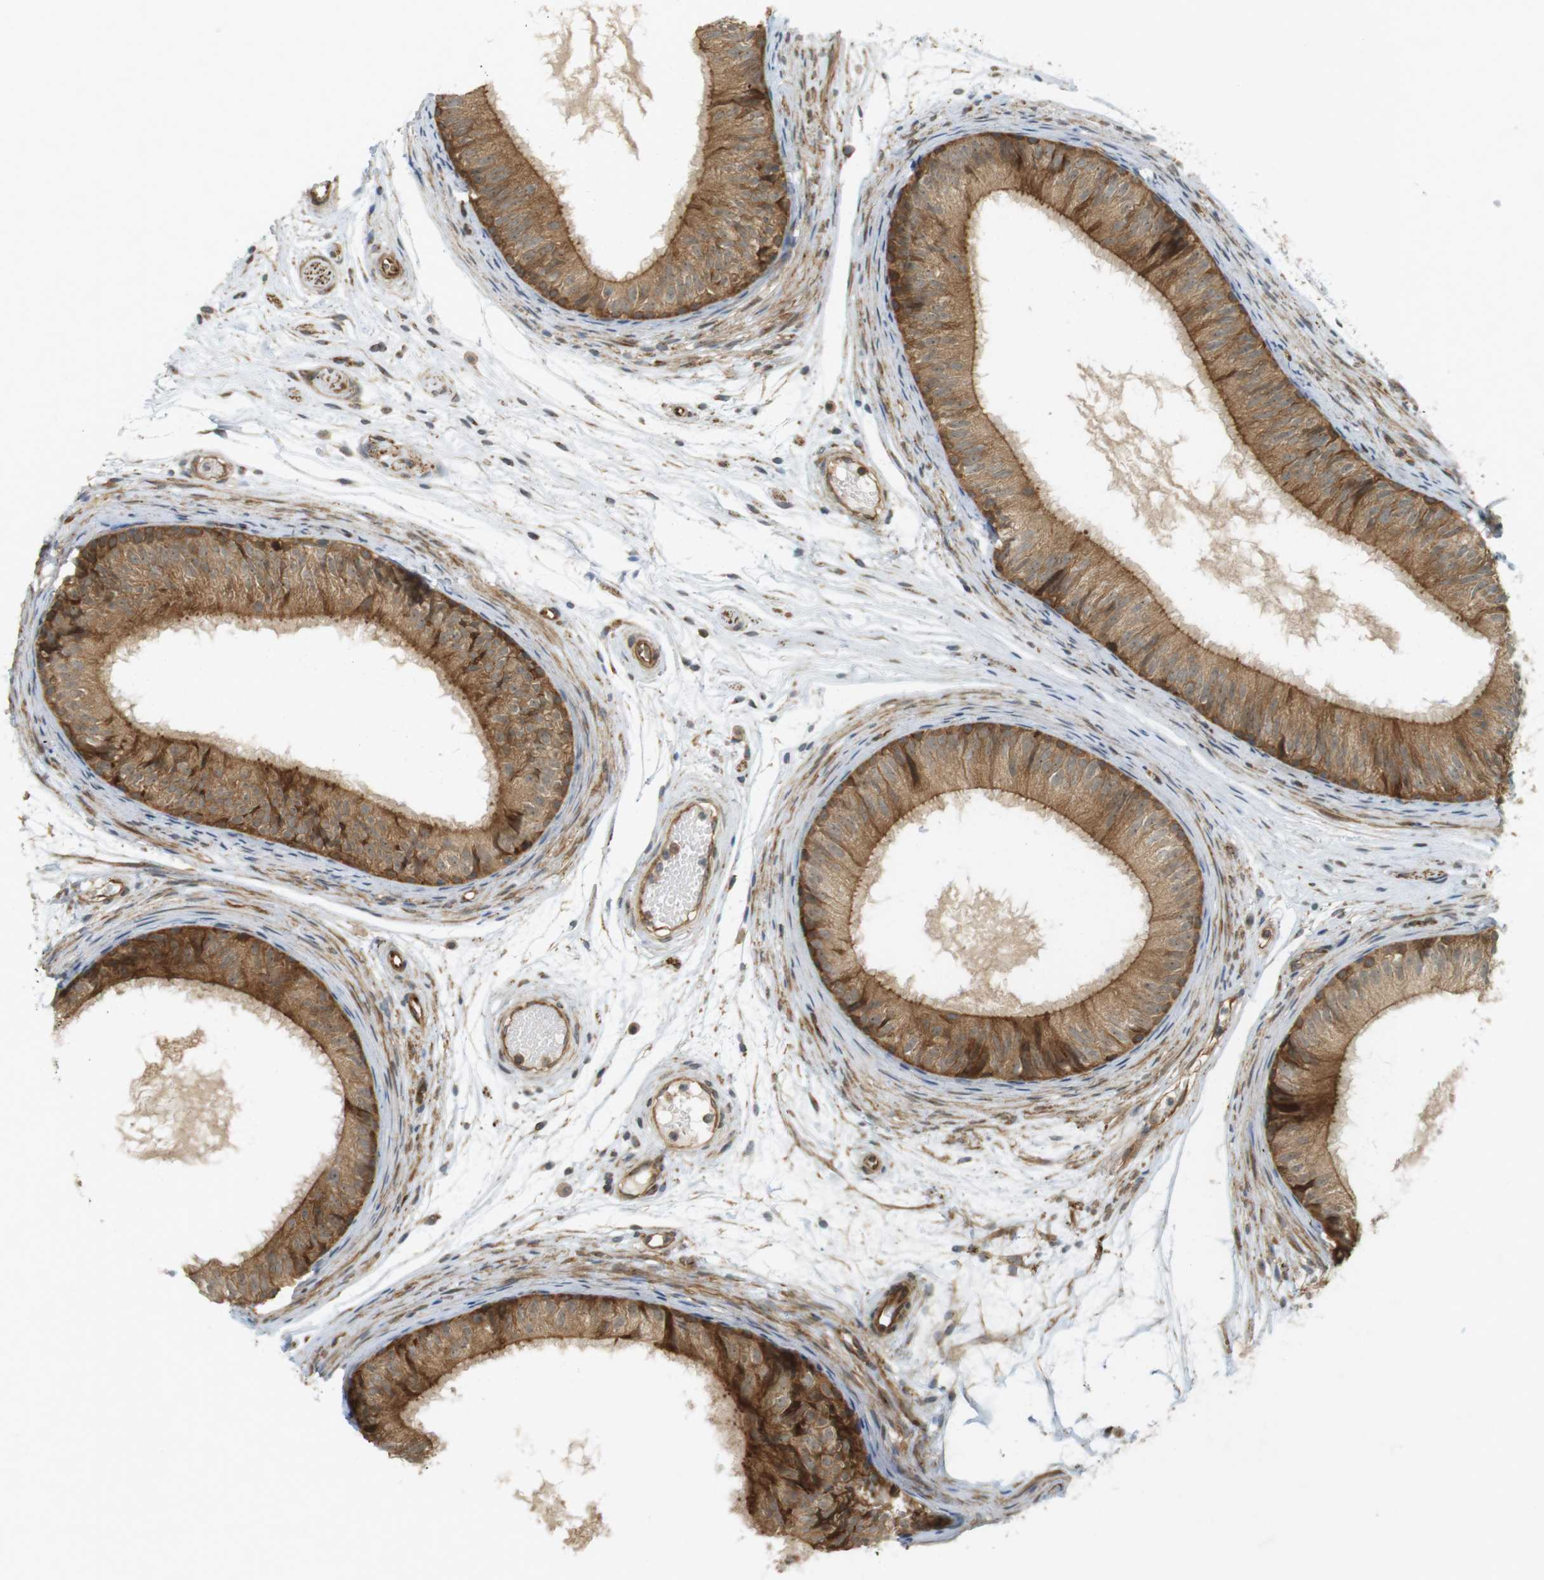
{"staining": {"intensity": "moderate", "quantity": ">75%", "location": "cytoplasmic/membranous"}, "tissue": "epididymis", "cell_type": "Glandular cells", "image_type": "normal", "snomed": [{"axis": "morphology", "description": "Normal tissue, NOS"}, {"axis": "morphology", "description": "Atrophy, NOS"}, {"axis": "topography", "description": "Testis"}, {"axis": "topography", "description": "Epididymis"}], "caption": "High-magnification brightfield microscopy of normal epididymis stained with DAB (brown) and counterstained with hematoxylin (blue). glandular cells exhibit moderate cytoplasmic/membranous expression is present in about>75% of cells.", "gene": "PA2G4", "patient": {"sex": "male", "age": 18}}